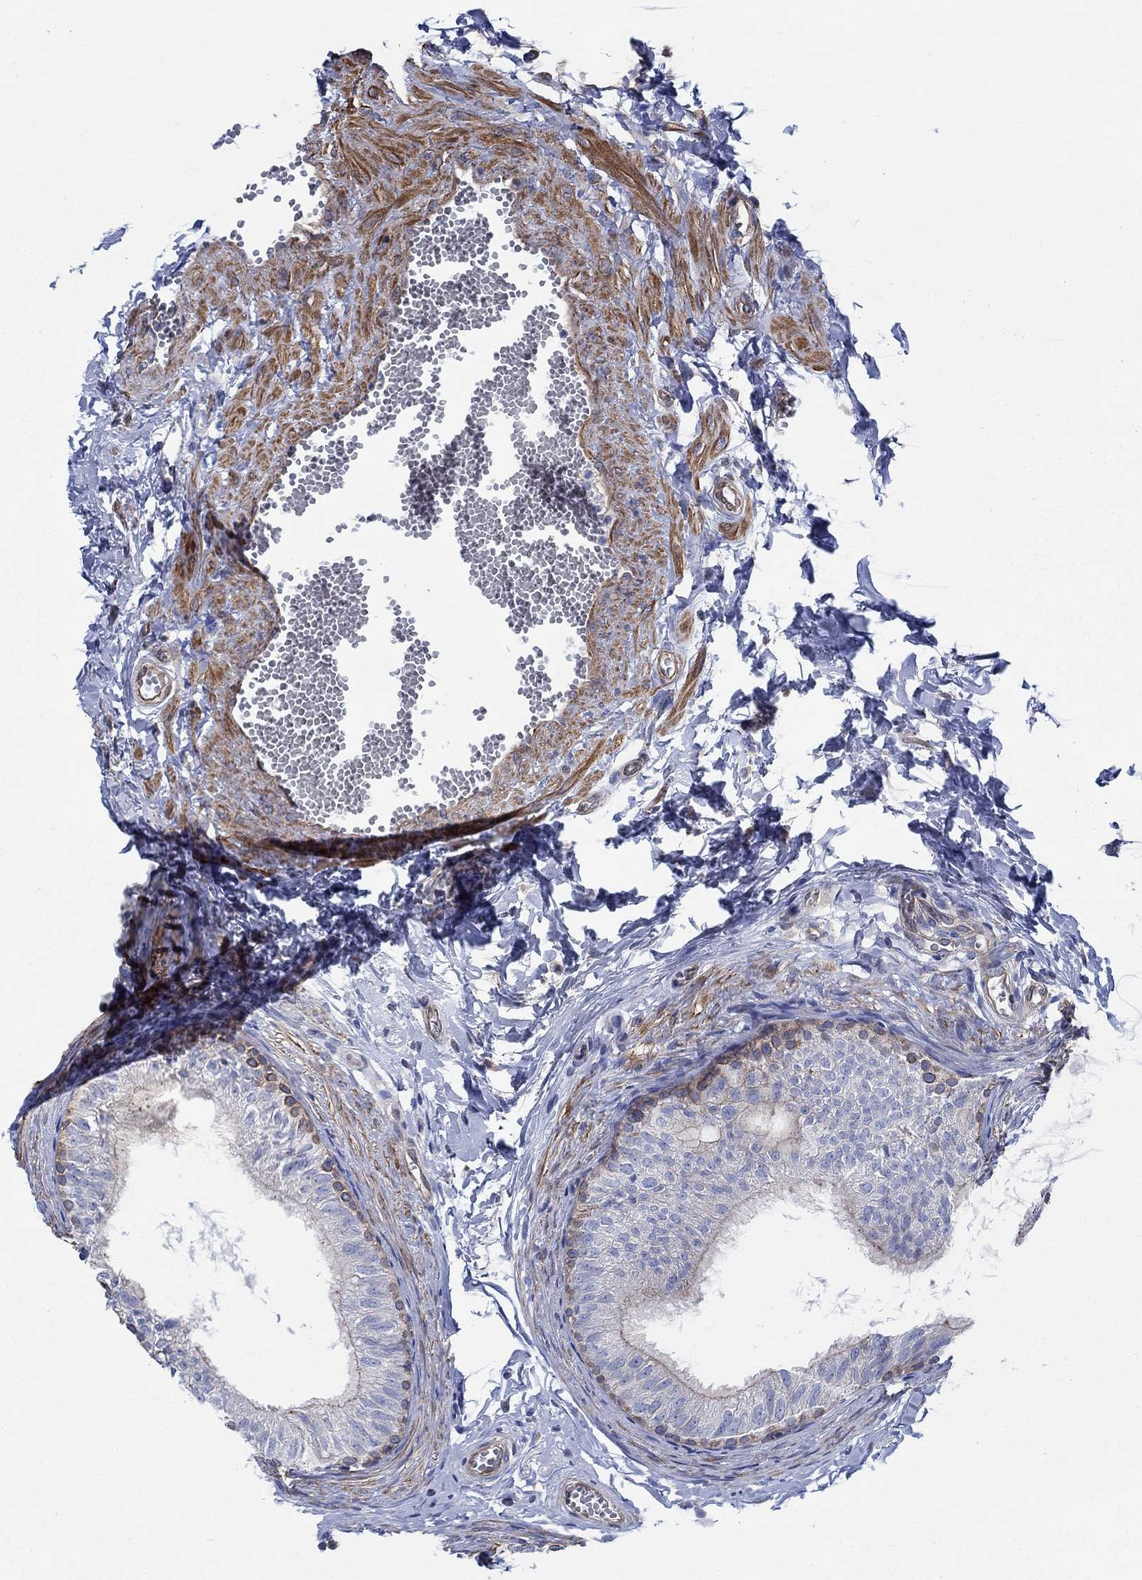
{"staining": {"intensity": "strong", "quantity": "<25%", "location": "cytoplasmic/membranous"}, "tissue": "epididymis", "cell_type": "Glandular cells", "image_type": "normal", "snomed": [{"axis": "morphology", "description": "Normal tissue, NOS"}, {"axis": "topography", "description": "Epididymis"}], "caption": "IHC (DAB (3,3'-diaminobenzidine)) staining of benign human epididymis demonstrates strong cytoplasmic/membranous protein expression in about <25% of glandular cells. (DAB (3,3'-diaminobenzidine) = brown stain, brightfield microscopy at high magnification).", "gene": "FMN1", "patient": {"sex": "male", "age": 22}}